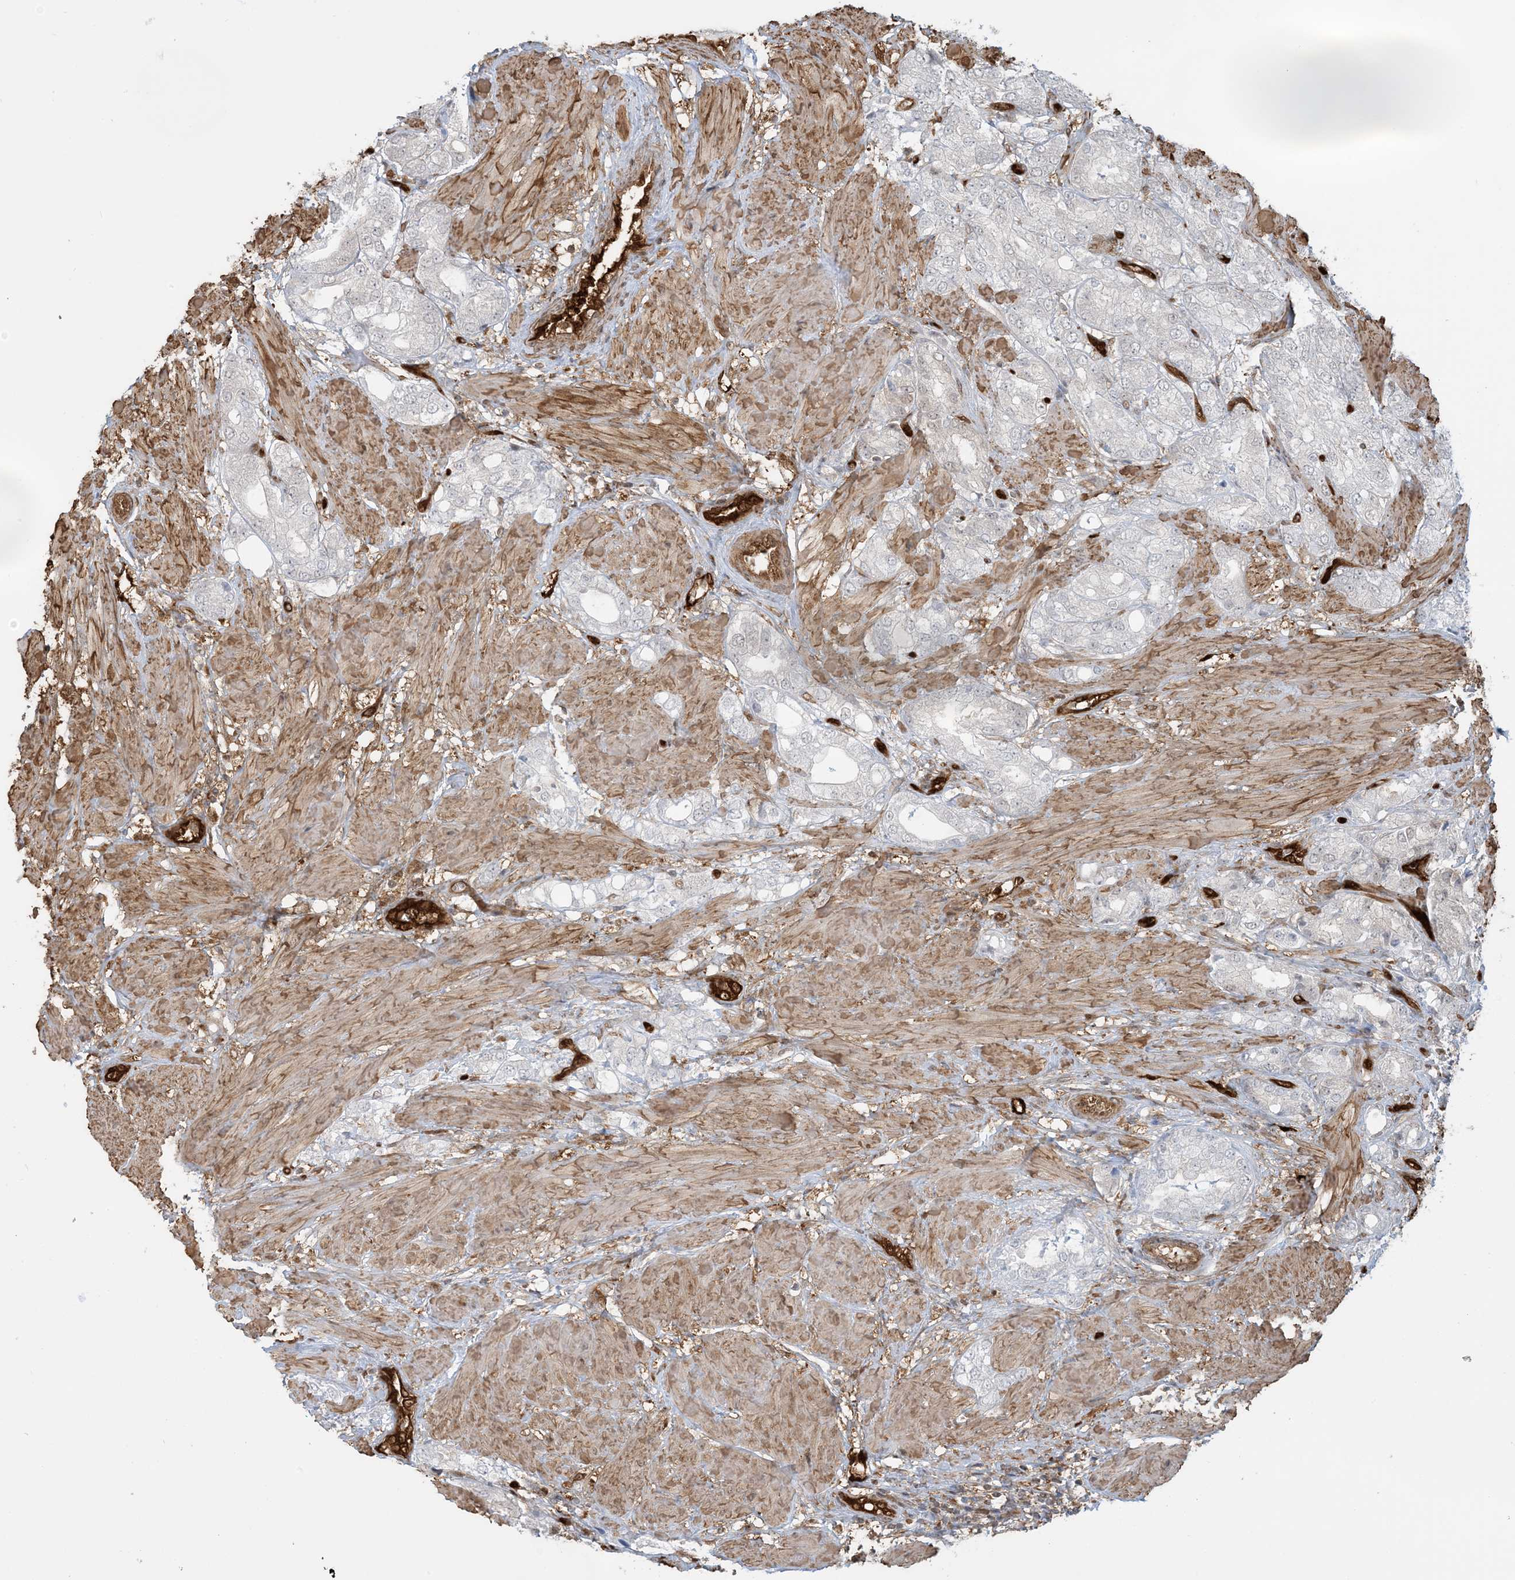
{"staining": {"intensity": "negative", "quantity": "none", "location": "none"}, "tissue": "prostate cancer", "cell_type": "Tumor cells", "image_type": "cancer", "snomed": [{"axis": "morphology", "description": "Adenocarcinoma, High grade"}, {"axis": "topography", "description": "Prostate"}], "caption": "This is a photomicrograph of immunohistochemistry (IHC) staining of prostate cancer, which shows no expression in tumor cells.", "gene": "PPM1F", "patient": {"sex": "male", "age": 50}}